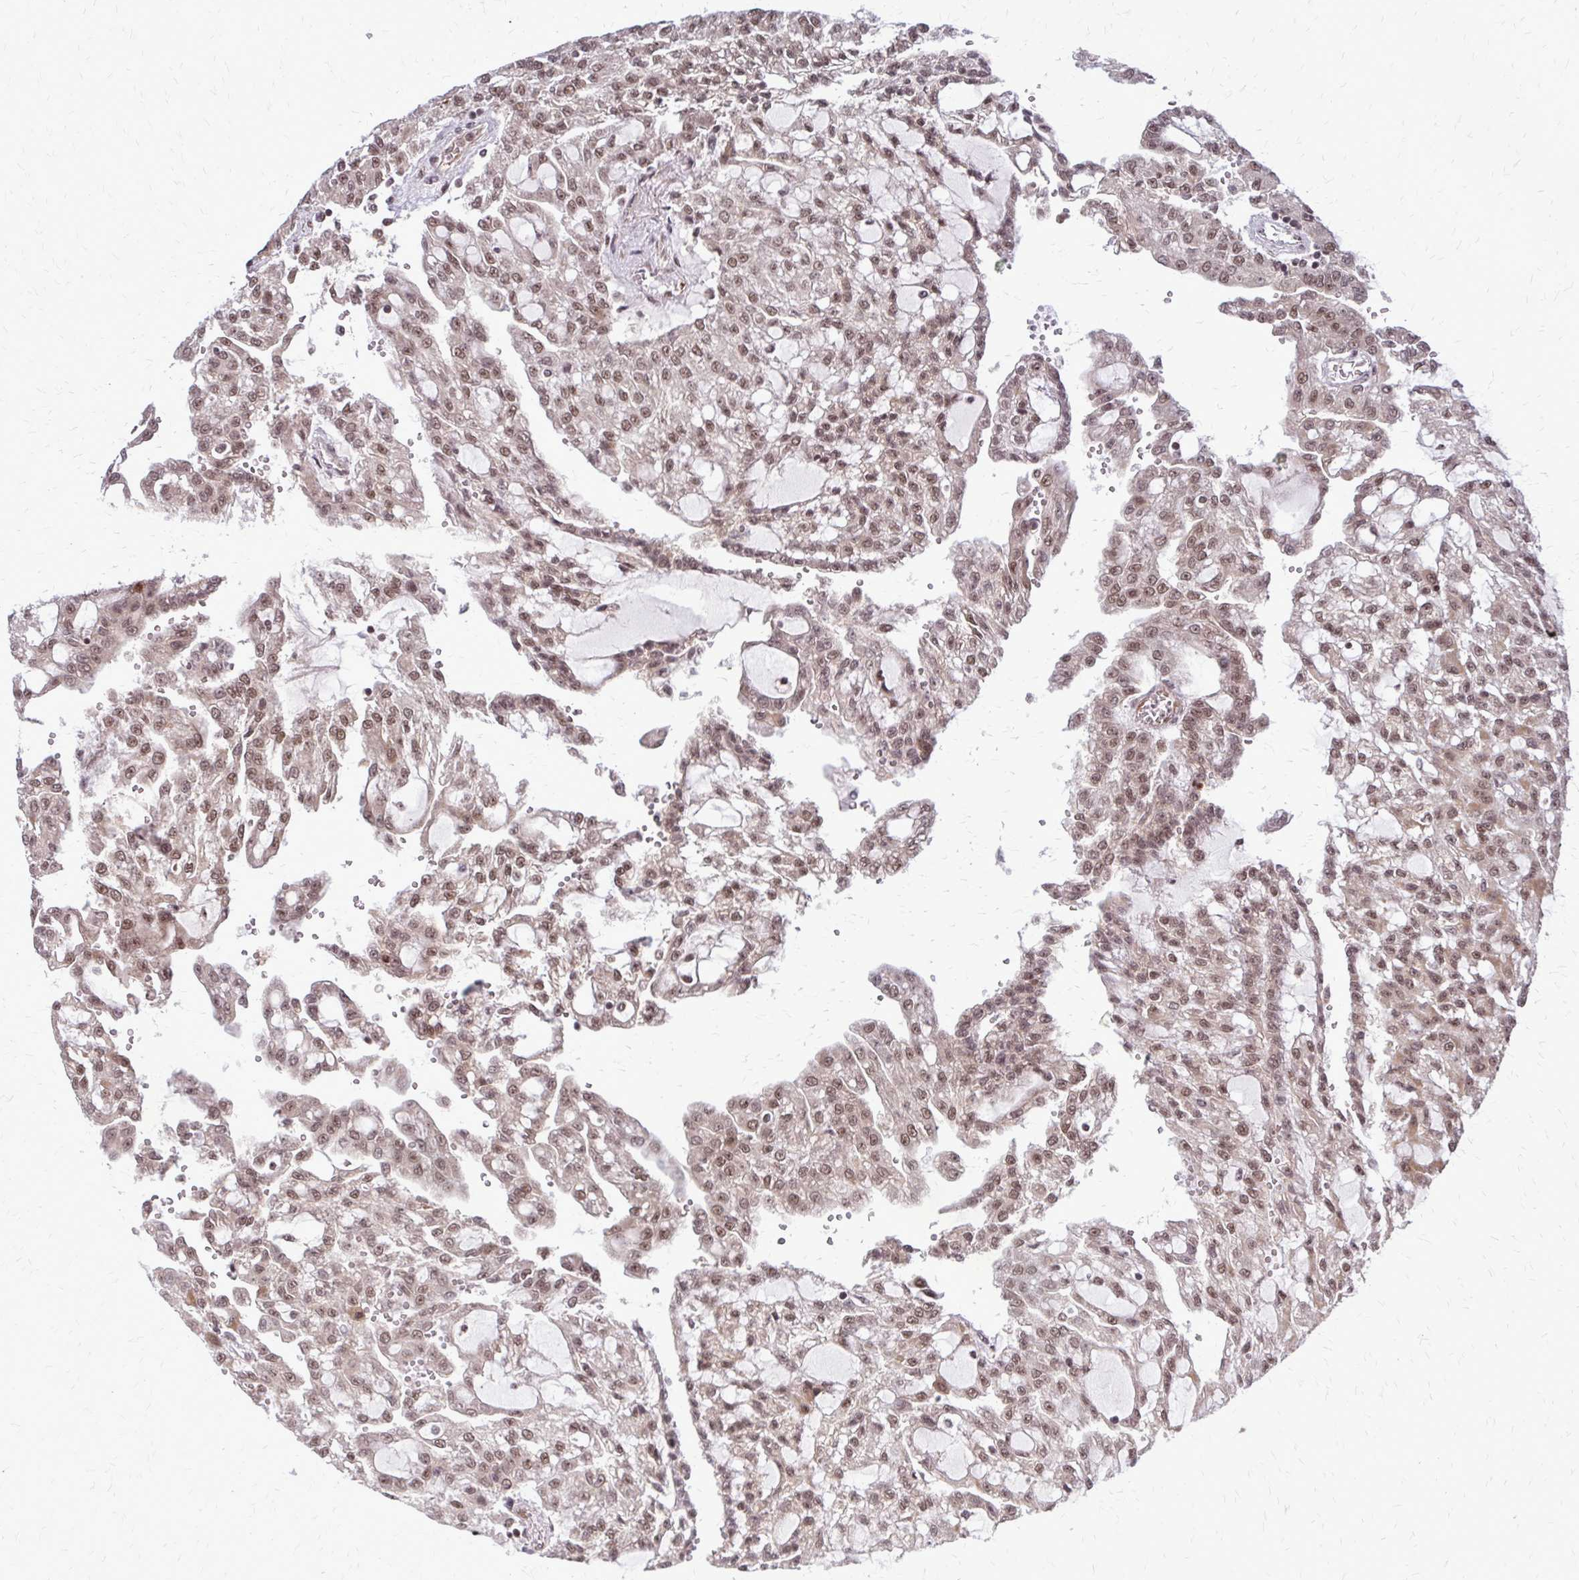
{"staining": {"intensity": "moderate", "quantity": ">75%", "location": "nuclear"}, "tissue": "renal cancer", "cell_type": "Tumor cells", "image_type": "cancer", "snomed": [{"axis": "morphology", "description": "Adenocarcinoma, NOS"}, {"axis": "topography", "description": "Kidney"}], "caption": "An immunohistochemistry (IHC) photomicrograph of neoplastic tissue is shown. Protein staining in brown highlights moderate nuclear positivity in renal adenocarcinoma within tumor cells.", "gene": "HDAC3", "patient": {"sex": "male", "age": 63}}